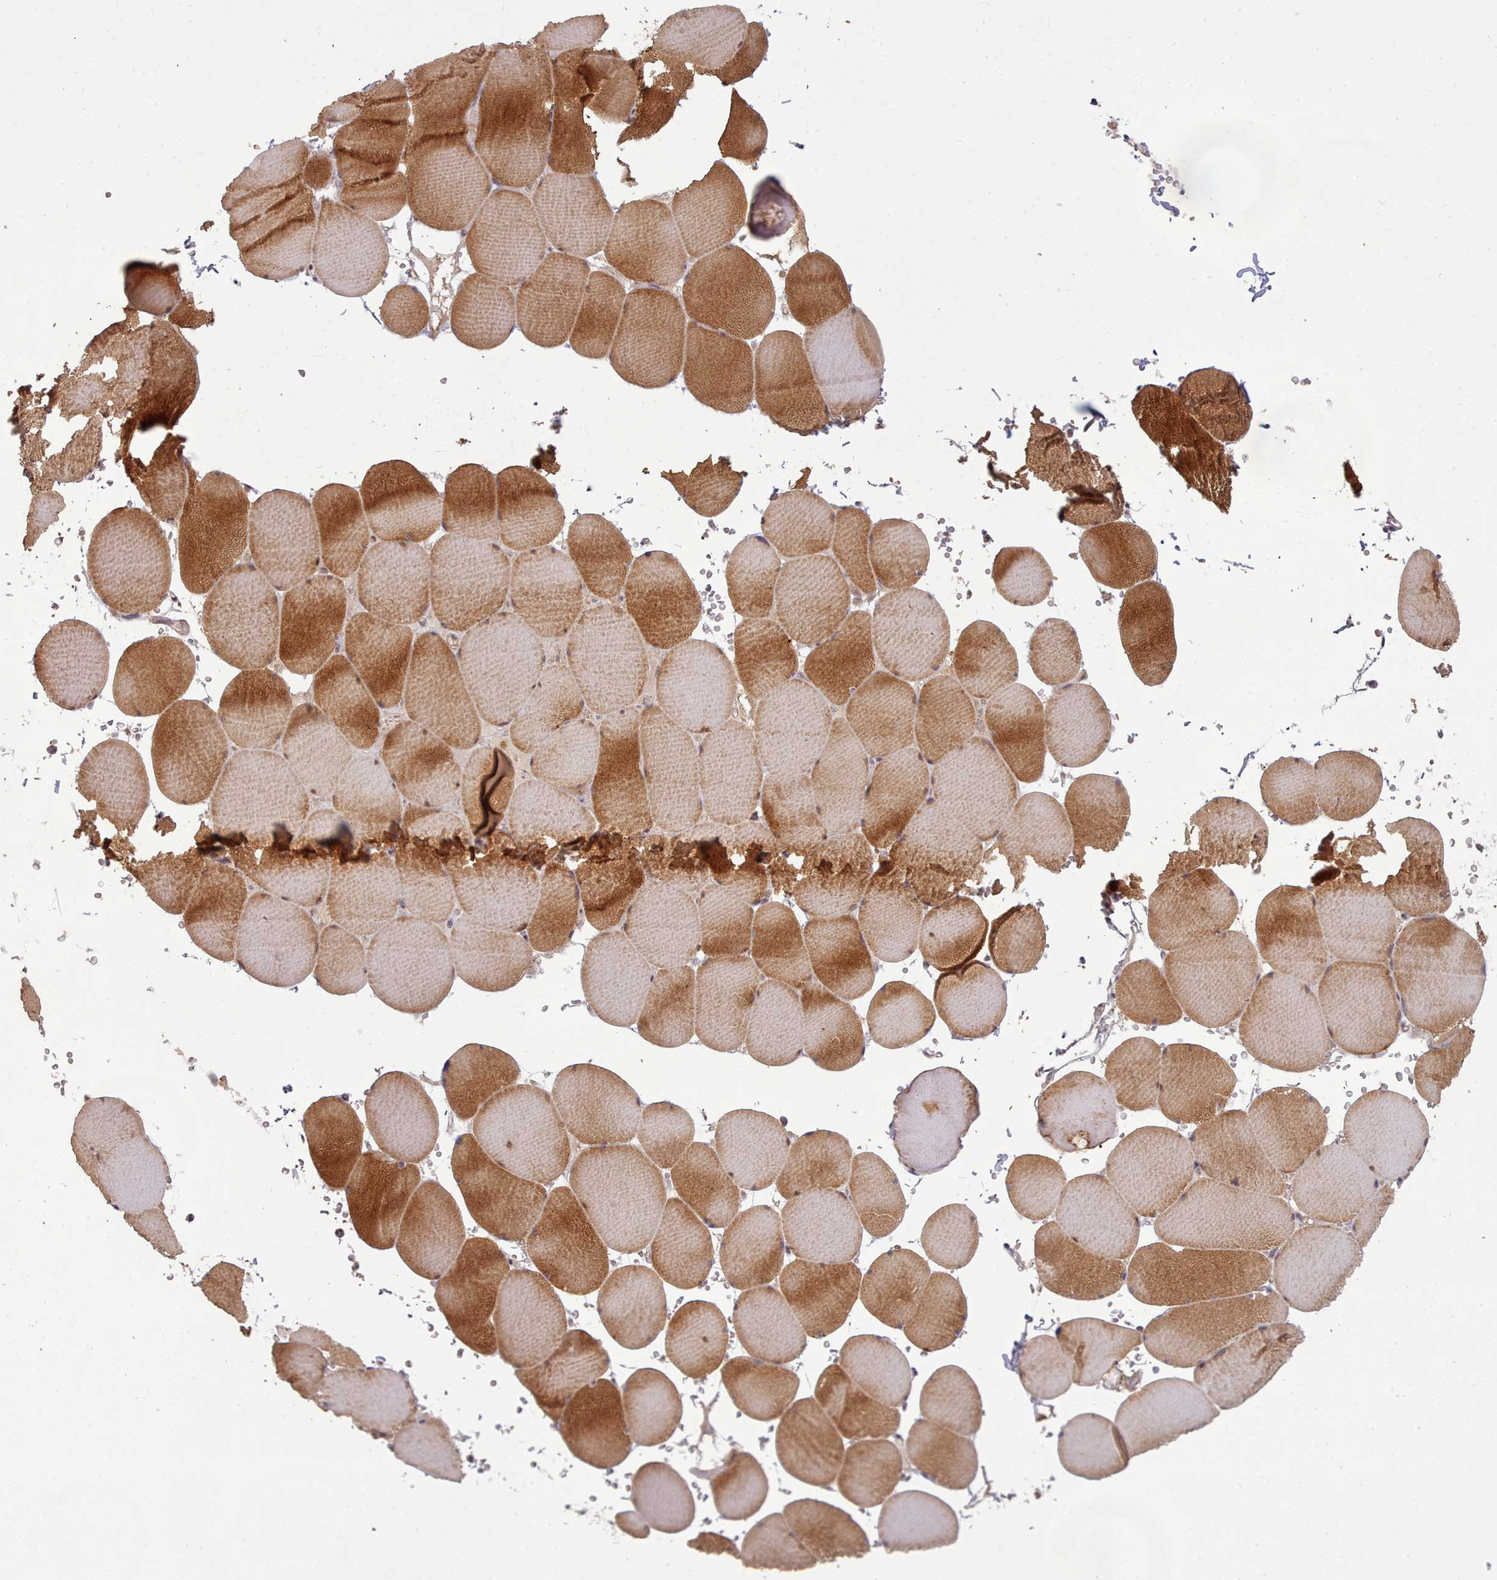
{"staining": {"intensity": "strong", "quantity": ">75%", "location": "cytoplasmic/membranous"}, "tissue": "skeletal muscle", "cell_type": "Myocytes", "image_type": "normal", "snomed": [{"axis": "morphology", "description": "Normal tissue, NOS"}, {"axis": "topography", "description": "Skeletal muscle"}, {"axis": "topography", "description": "Head-Neck"}], "caption": "IHC of unremarkable human skeletal muscle displays high levels of strong cytoplasmic/membranous expression in approximately >75% of myocytes.", "gene": "CDC6", "patient": {"sex": "male", "age": 66}}